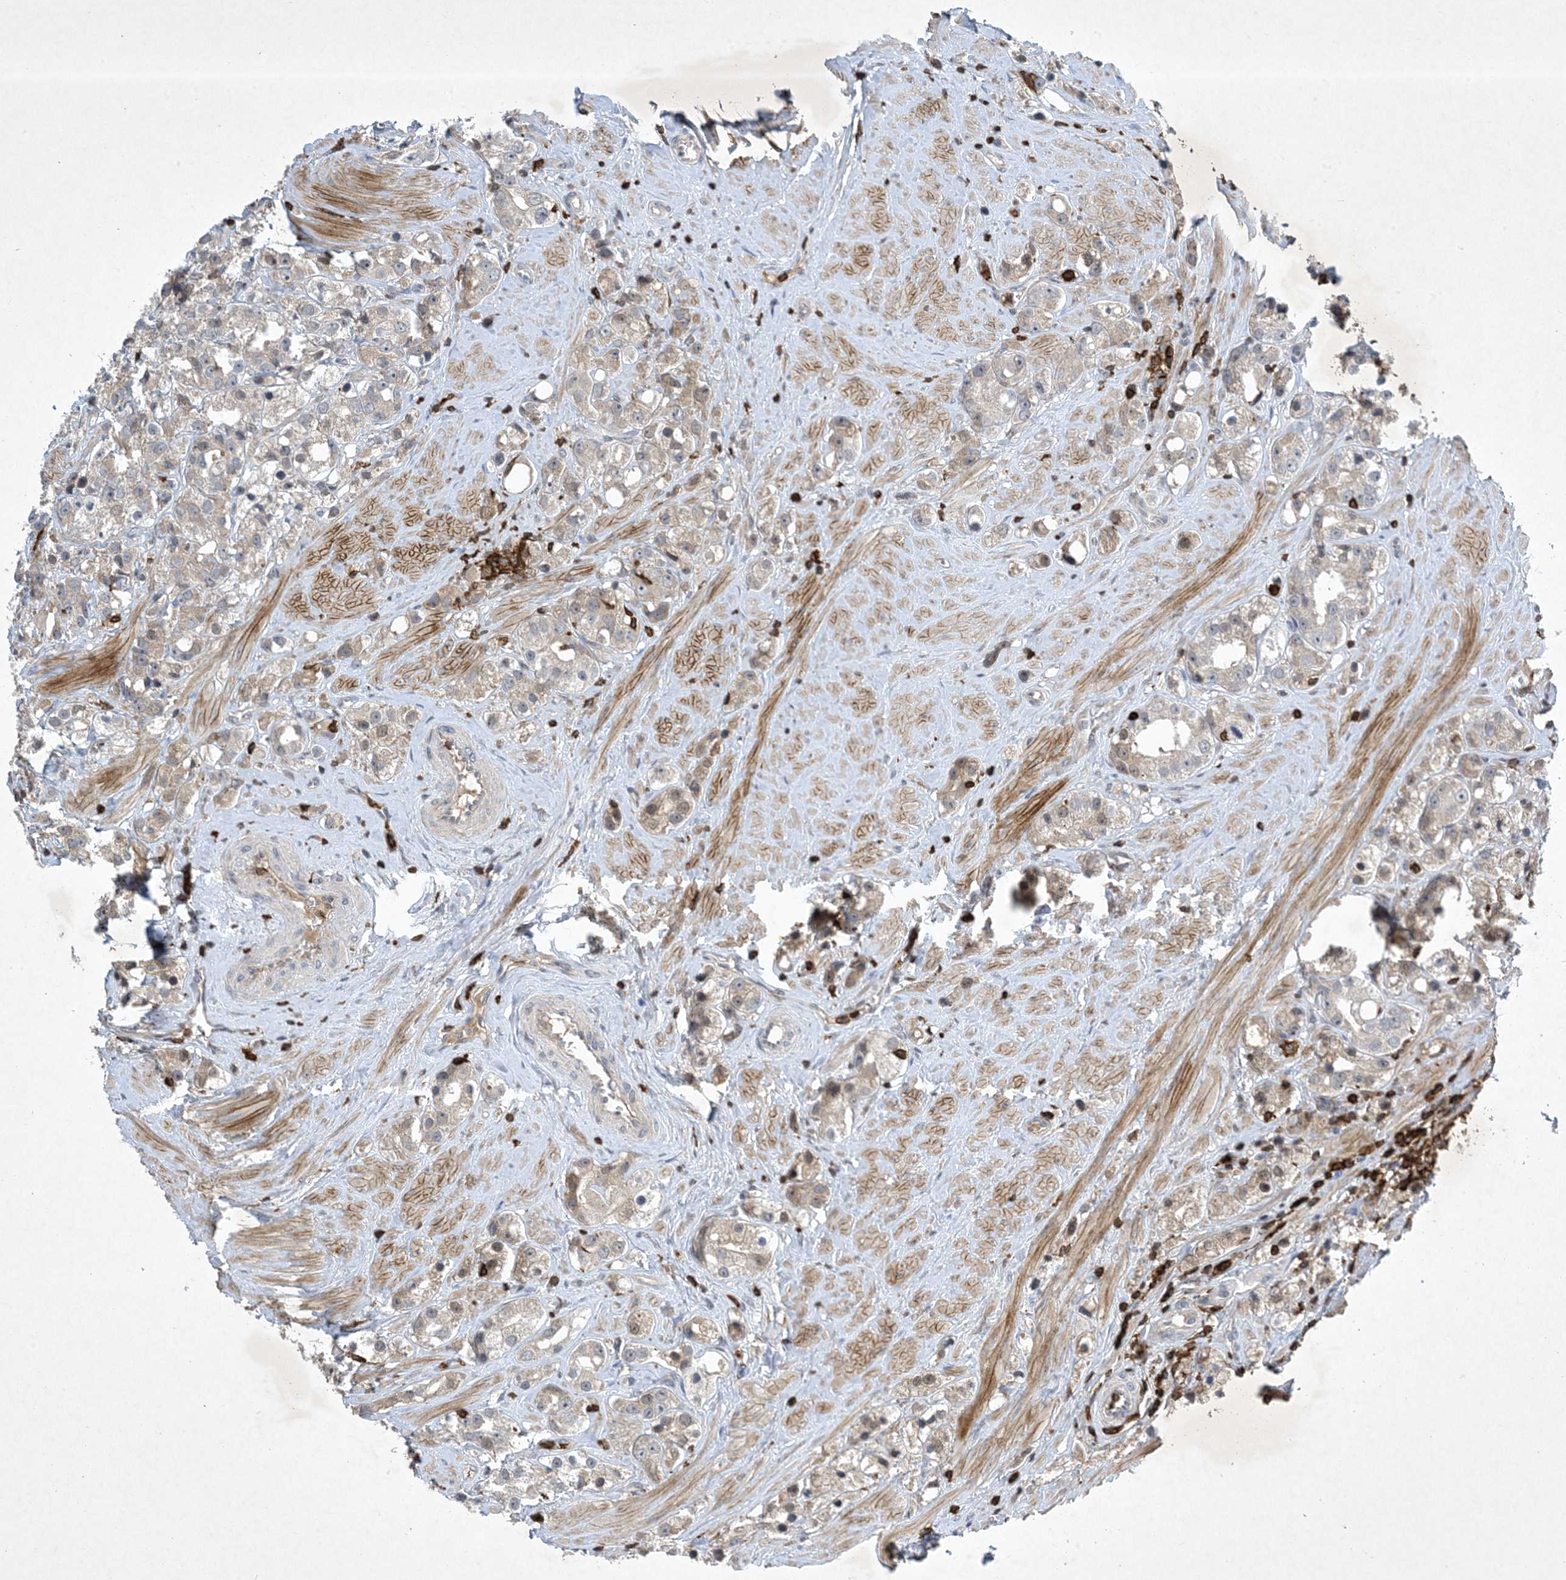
{"staining": {"intensity": "weak", "quantity": "<25%", "location": "cytoplasmic/membranous"}, "tissue": "prostate cancer", "cell_type": "Tumor cells", "image_type": "cancer", "snomed": [{"axis": "morphology", "description": "Adenocarcinoma, NOS"}, {"axis": "topography", "description": "Prostate"}], "caption": "IHC of prostate cancer (adenocarcinoma) exhibits no staining in tumor cells.", "gene": "AK9", "patient": {"sex": "male", "age": 79}}